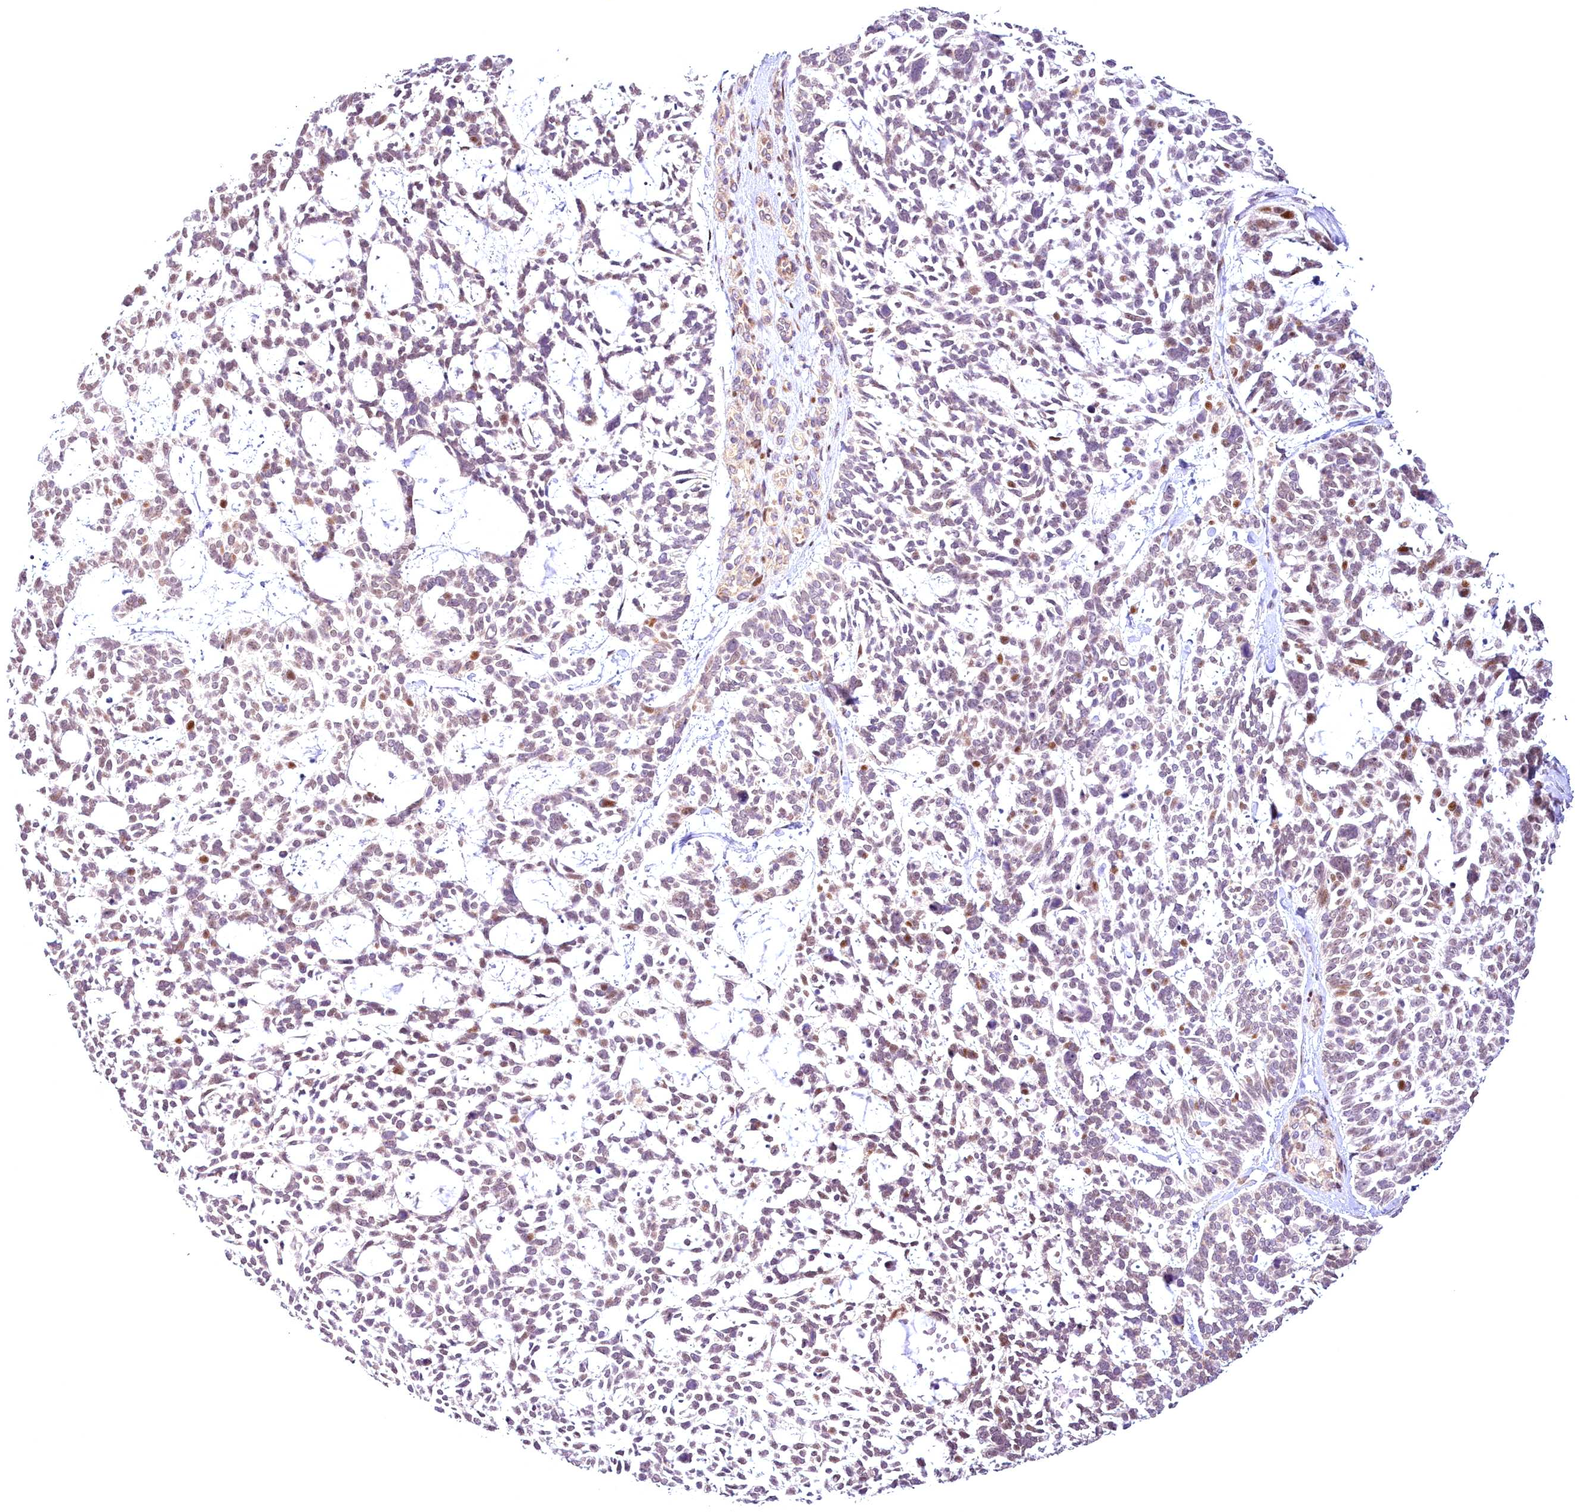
{"staining": {"intensity": "weak", "quantity": "25%-75%", "location": "nuclear"}, "tissue": "skin cancer", "cell_type": "Tumor cells", "image_type": "cancer", "snomed": [{"axis": "morphology", "description": "Basal cell carcinoma"}, {"axis": "topography", "description": "Skin"}], "caption": "Immunohistochemistry (IHC) of human skin cancer reveals low levels of weak nuclear expression in approximately 25%-75% of tumor cells. (DAB (3,3'-diaminobenzidine) = brown stain, brightfield microscopy at high magnification).", "gene": "AP1M1", "patient": {"sex": "male", "age": 88}}